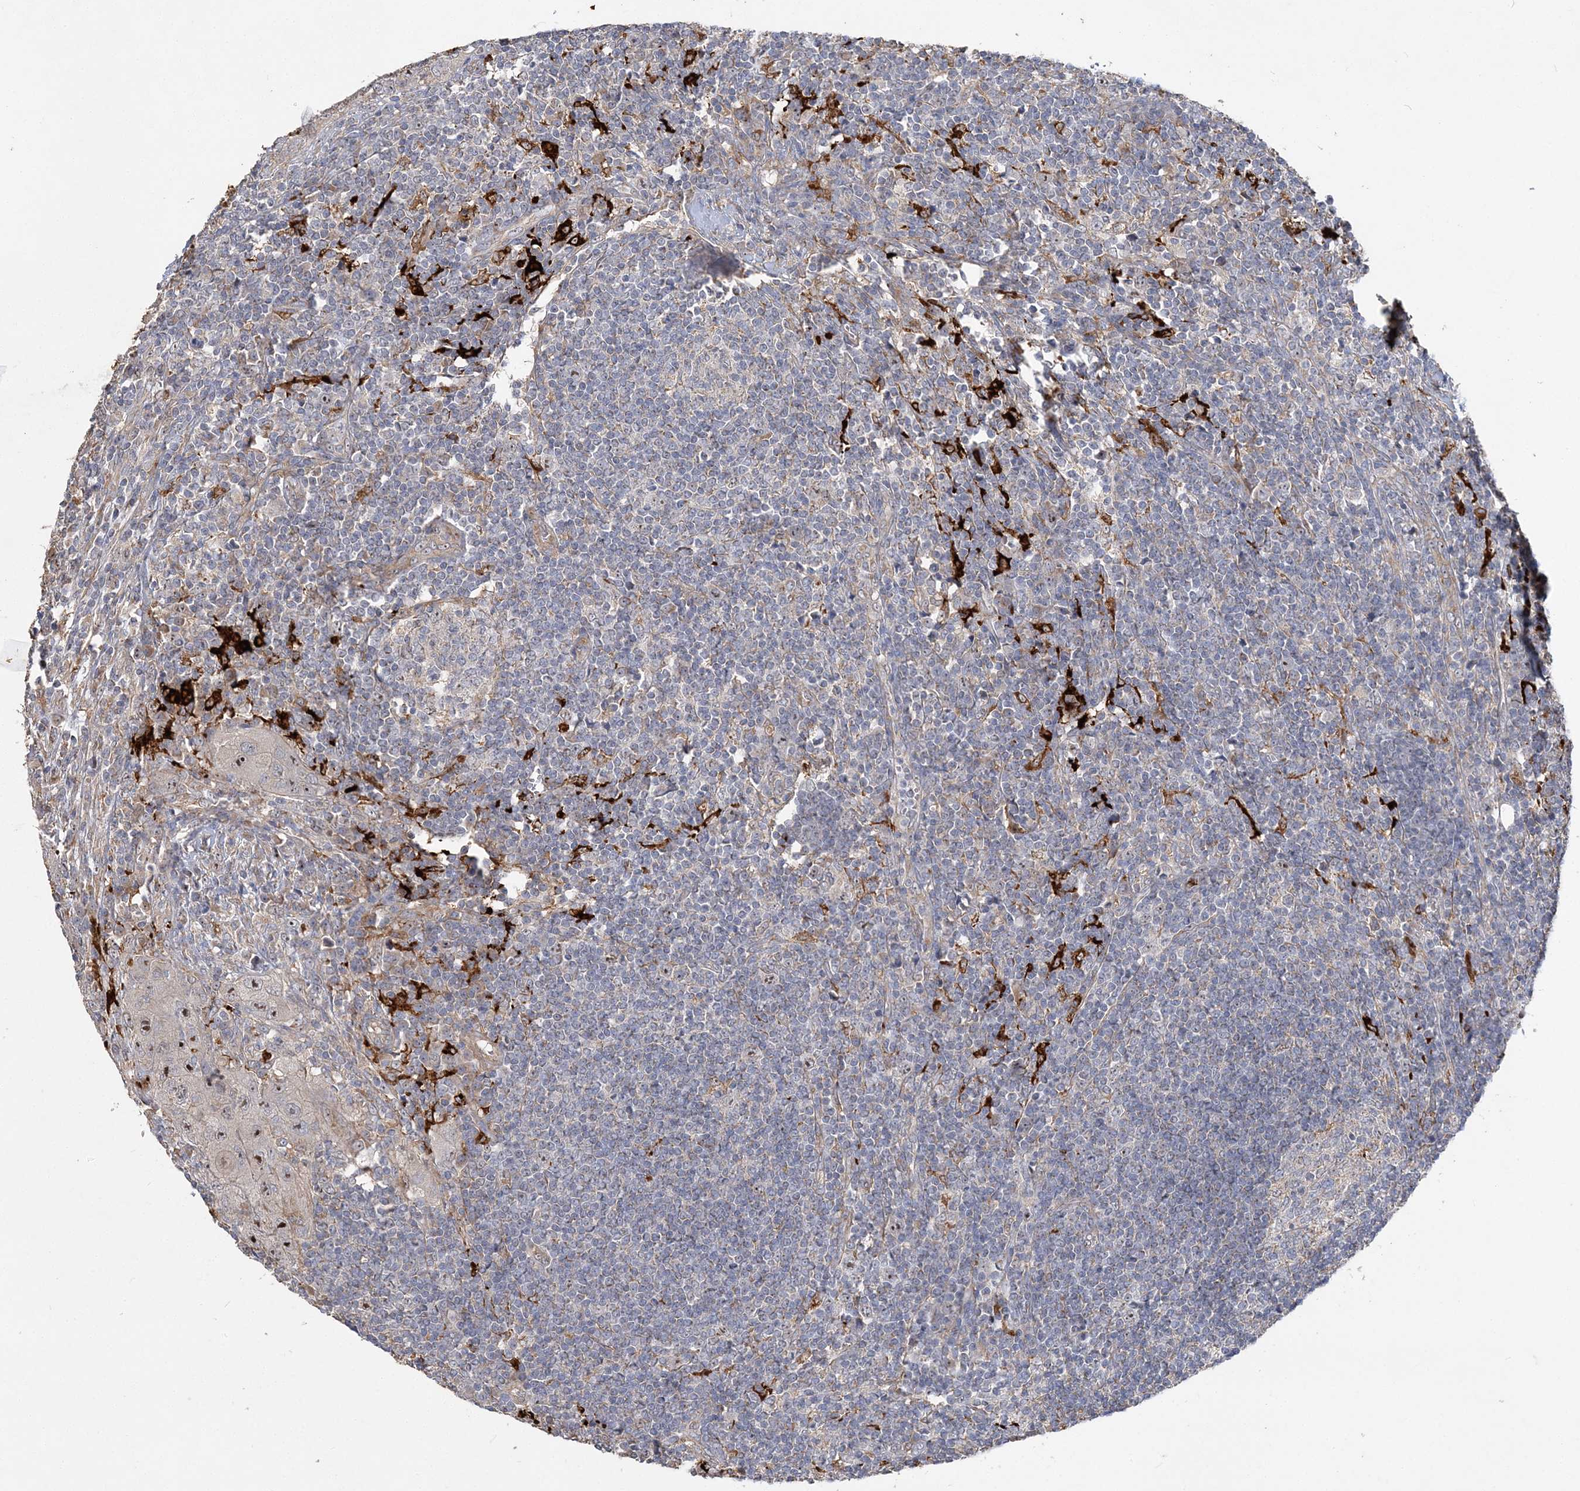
{"staining": {"intensity": "negative", "quantity": "none", "location": "none"}, "tissue": "lymph node", "cell_type": "Germinal center cells", "image_type": "normal", "snomed": [{"axis": "morphology", "description": "Normal tissue, NOS"}, {"axis": "morphology", "description": "Squamous cell carcinoma, metastatic, NOS"}, {"axis": "topography", "description": "Lymph node"}], "caption": "Immunohistochemical staining of unremarkable lymph node reveals no significant positivity in germinal center cells.", "gene": "FEZ2", "patient": {"sex": "male", "age": 73}}